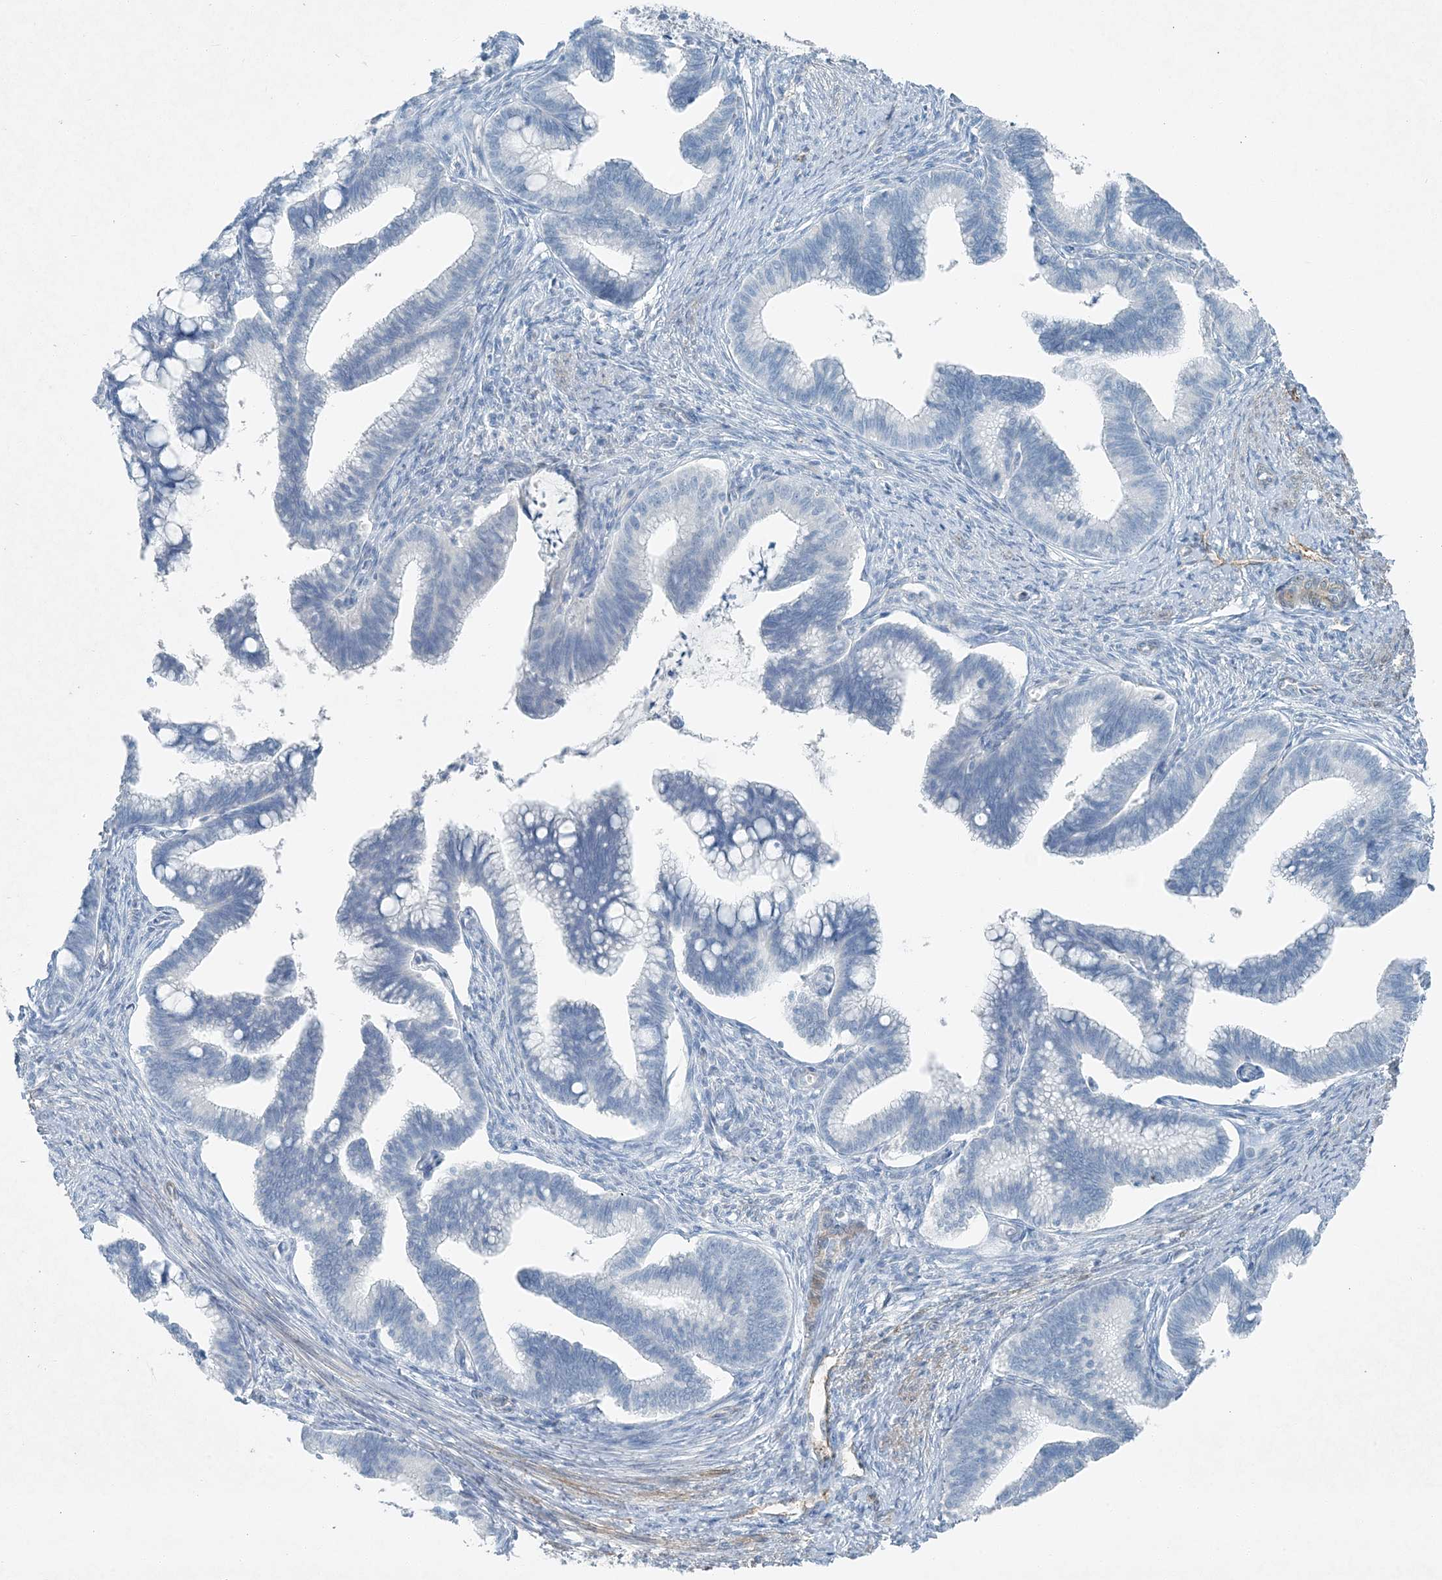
{"staining": {"intensity": "negative", "quantity": "none", "location": "none"}, "tissue": "cervical cancer", "cell_type": "Tumor cells", "image_type": "cancer", "snomed": [{"axis": "morphology", "description": "Adenocarcinoma, NOS"}, {"axis": "topography", "description": "Cervix"}], "caption": "There is no significant positivity in tumor cells of adenocarcinoma (cervical).", "gene": "PGM5", "patient": {"sex": "female", "age": 36}}